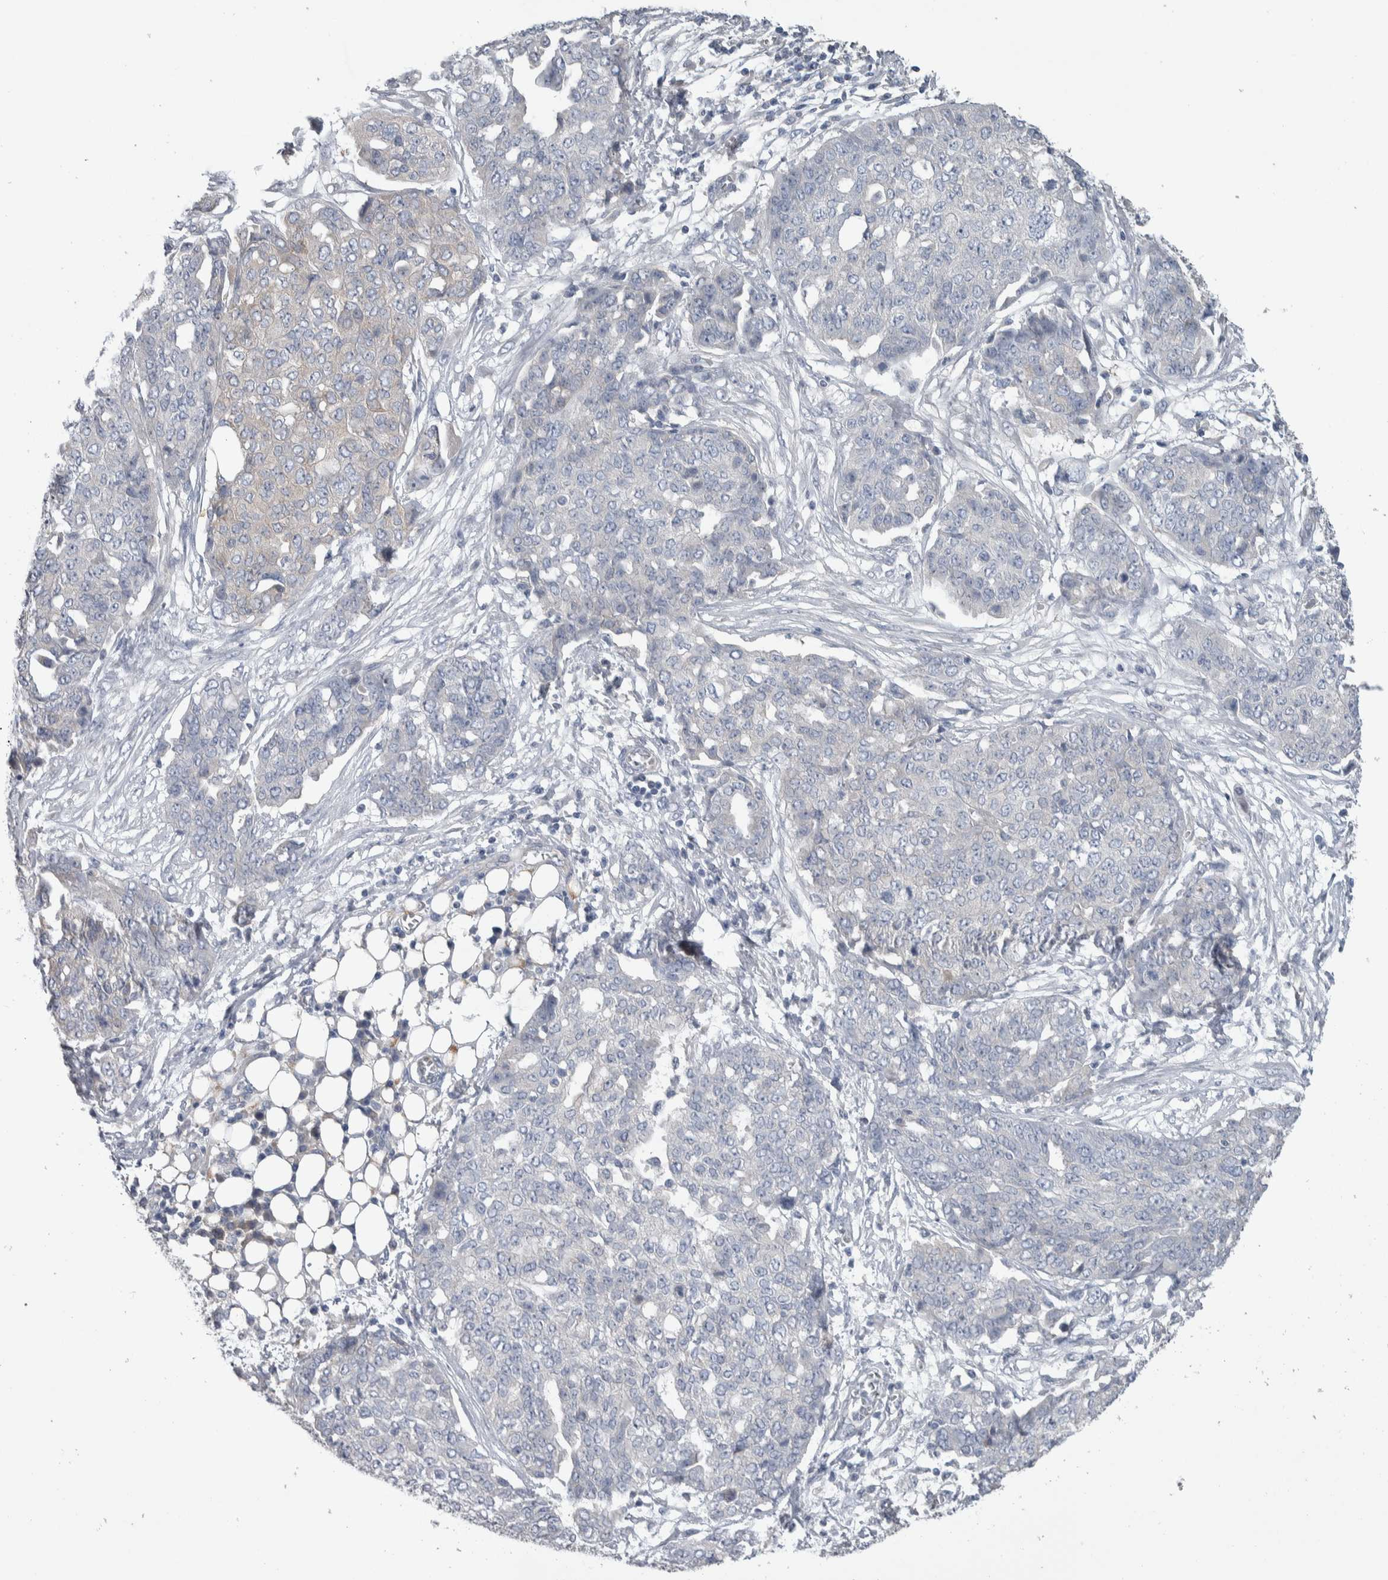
{"staining": {"intensity": "negative", "quantity": "none", "location": "none"}, "tissue": "ovarian cancer", "cell_type": "Tumor cells", "image_type": "cancer", "snomed": [{"axis": "morphology", "description": "Cystadenocarcinoma, serous, NOS"}, {"axis": "topography", "description": "Soft tissue"}, {"axis": "topography", "description": "Ovary"}], "caption": "There is no significant positivity in tumor cells of ovarian serous cystadenocarcinoma. (Stains: DAB (3,3'-diaminobenzidine) immunohistochemistry (IHC) with hematoxylin counter stain, Microscopy: brightfield microscopy at high magnification).", "gene": "GPHN", "patient": {"sex": "female", "age": 57}}